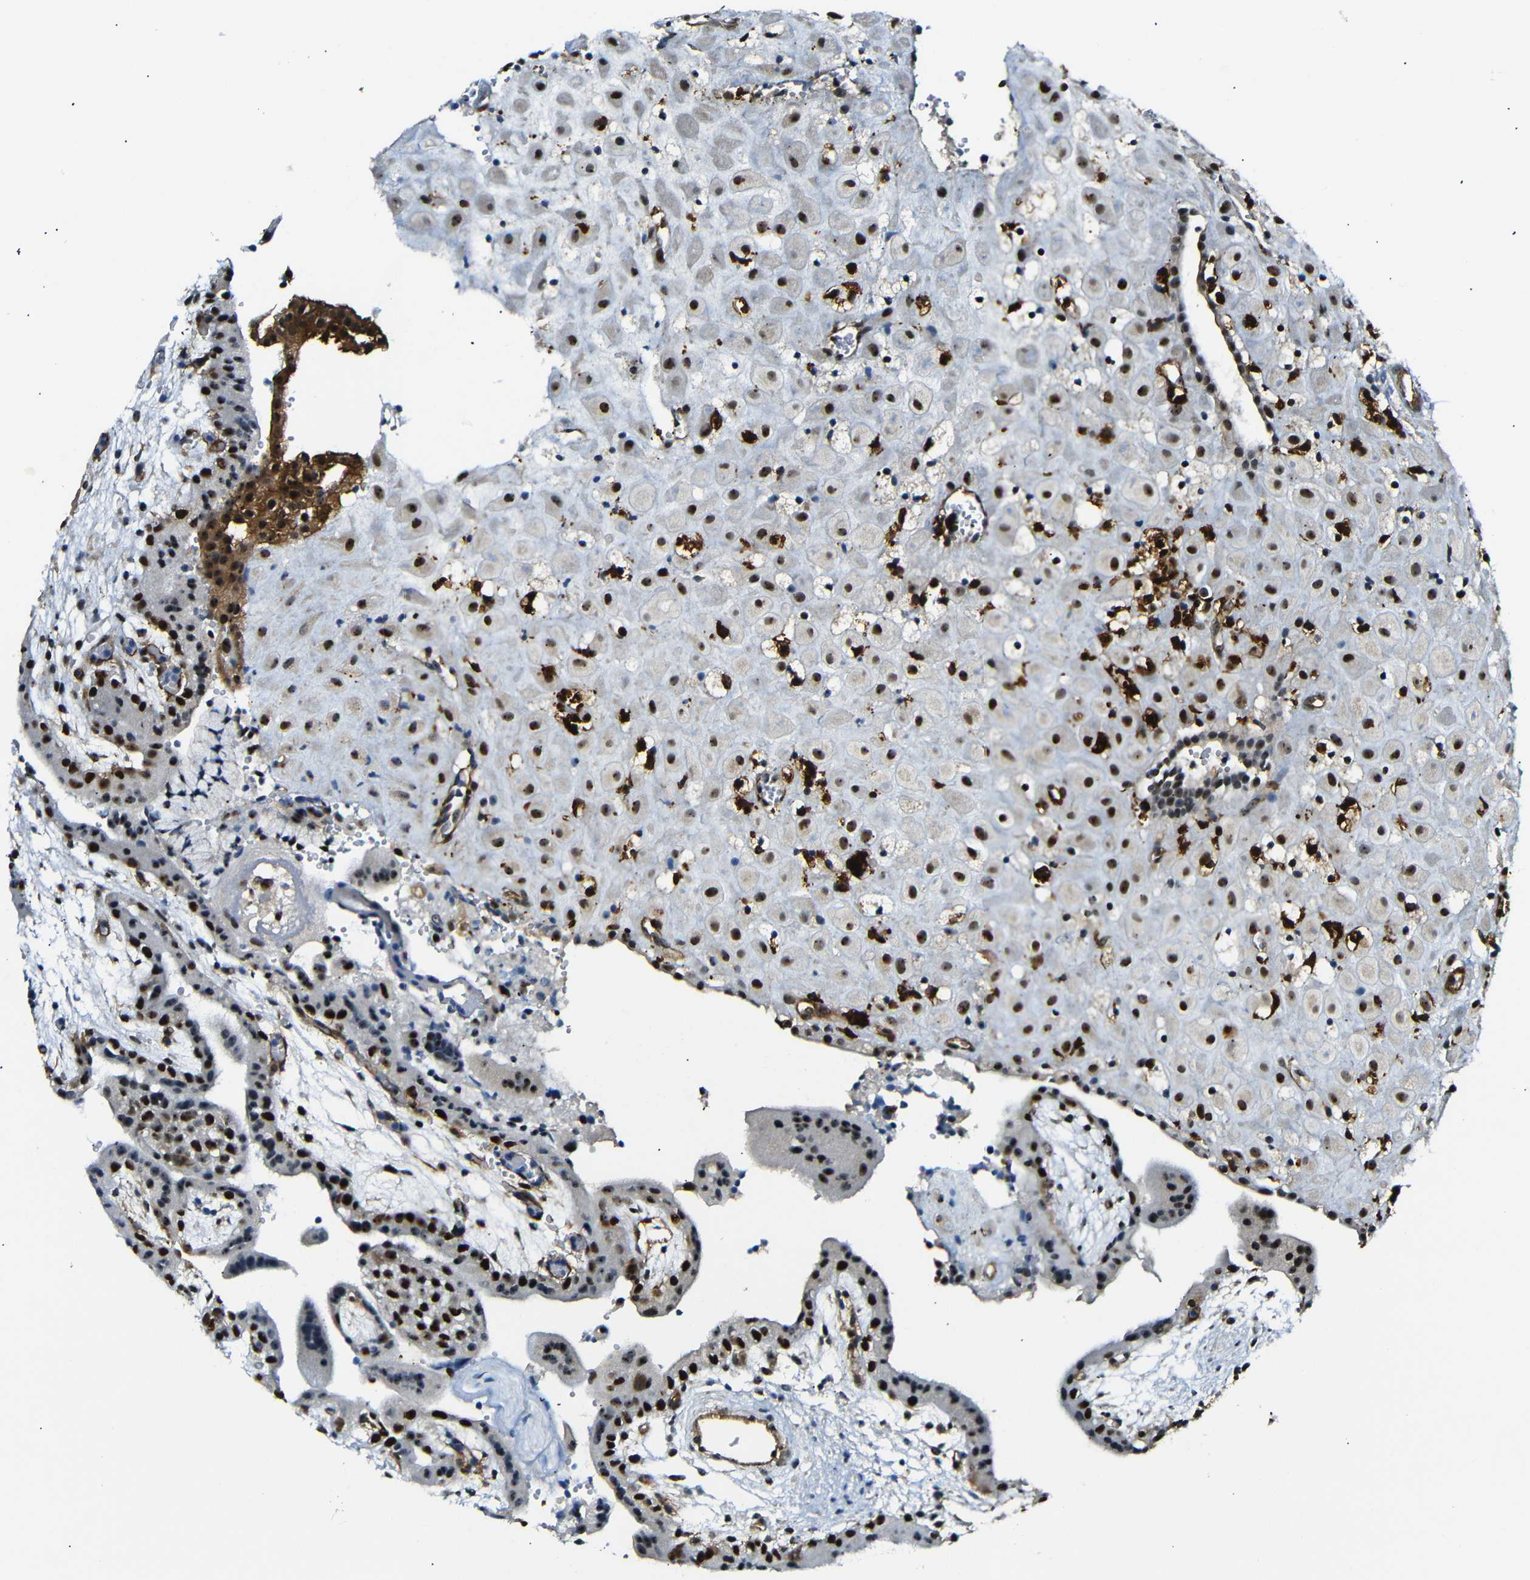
{"staining": {"intensity": "strong", "quantity": ">75%", "location": "nuclear"}, "tissue": "placenta", "cell_type": "Decidual cells", "image_type": "normal", "snomed": [{"axis": "morphology", "description": "Normal tissue, NOS"}, {"axis": "topography", "description": "Placenta"}], "caption": "Protein staining by immunohistochemistry displays strong nuclear staining in about >75% of decidual cells in unremarkable placenta.", "gene": "PARN", "patient": {"sex": "female", "age": 18}}